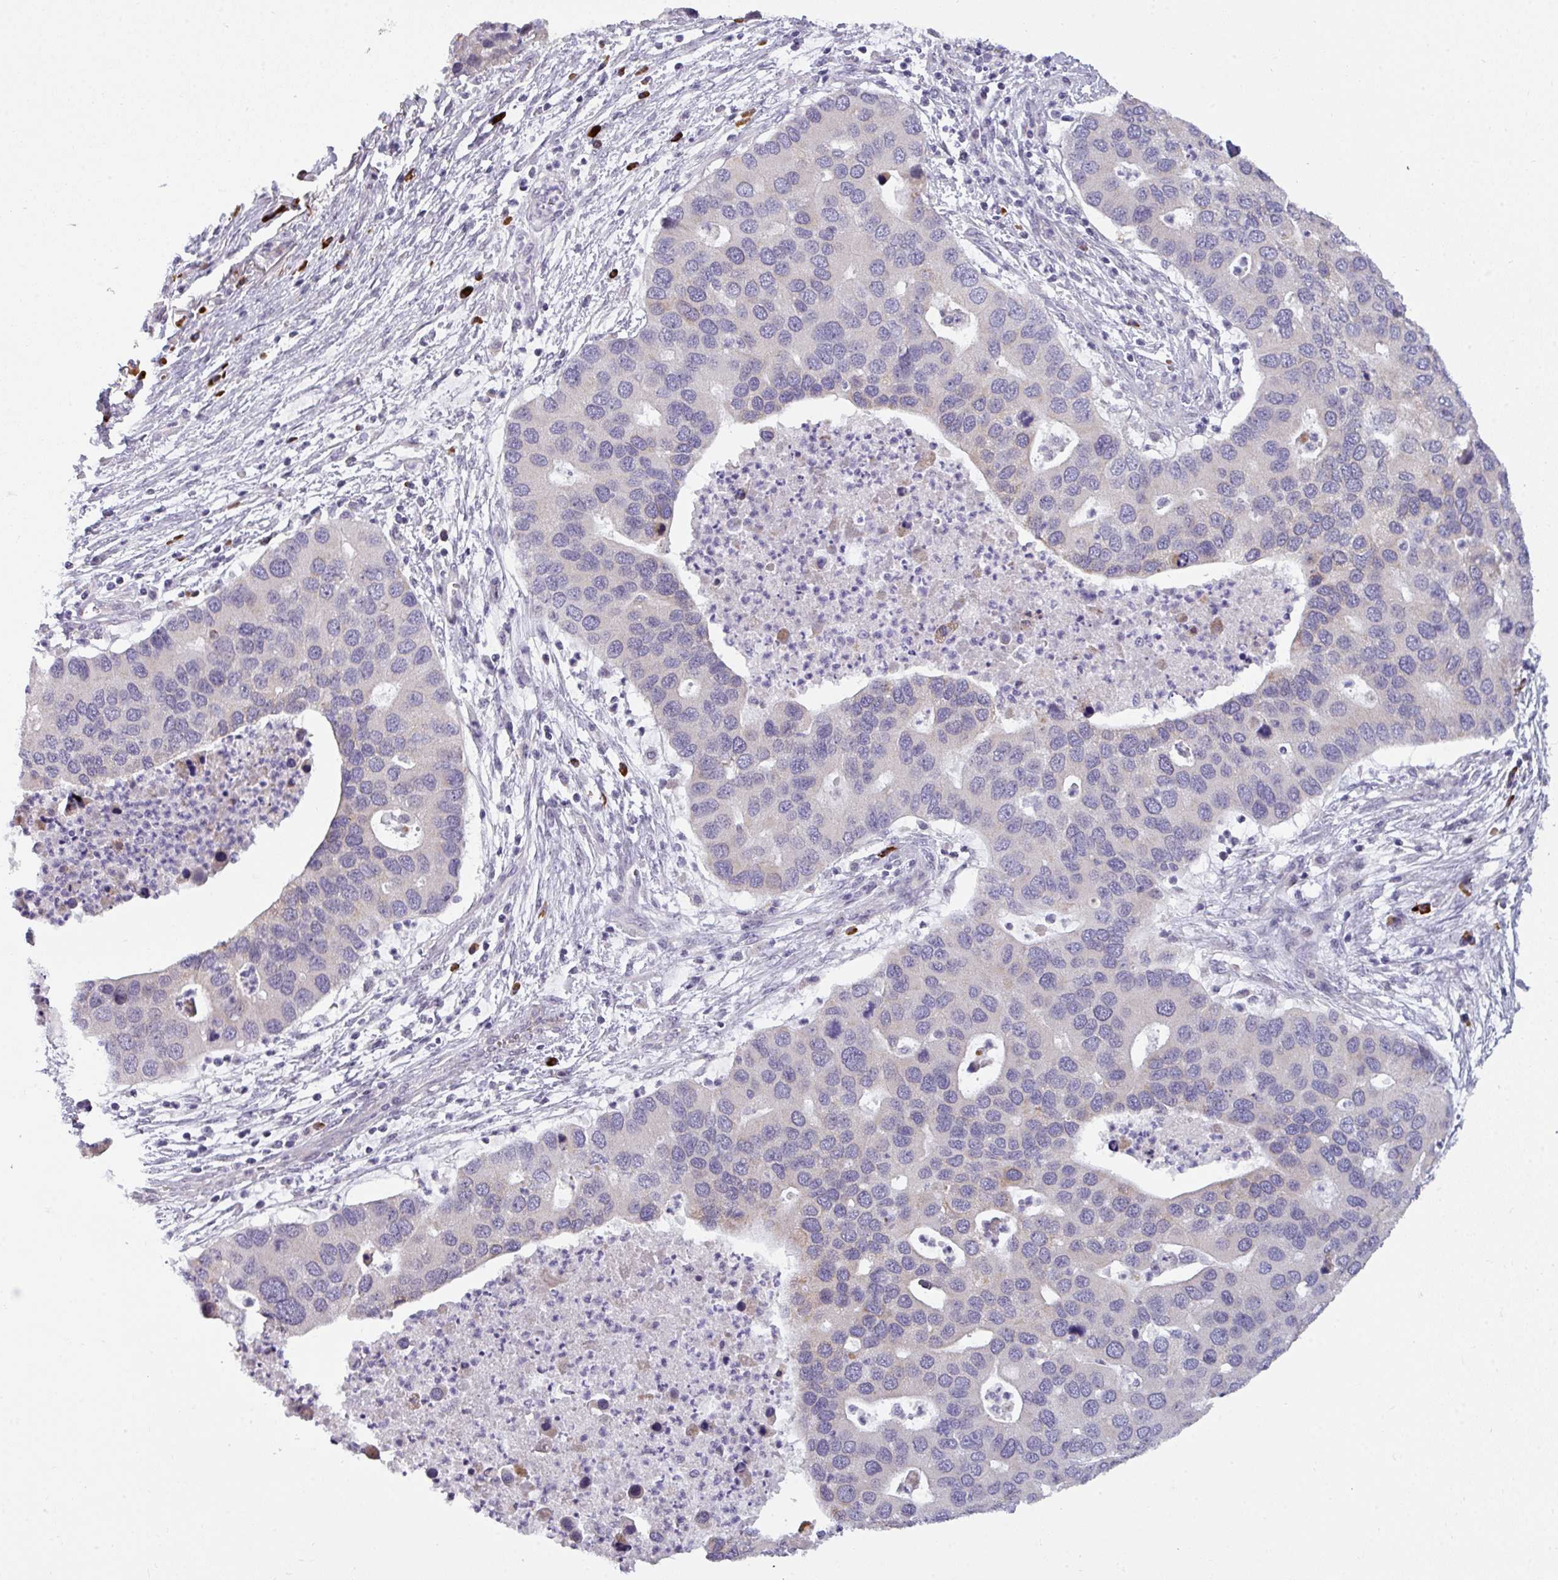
{"staining": {"intensity": "negative", "quantity": "none", "location": "none"}, "tissue": "lung cancer", "cell_type": "Tumor cells", "image_type": "cancer", "snomed": [{"axis": "morphology", "description": "Aneuploidy"}, {"axis": "morphology", "description": "Adenocarcinoma, NOS"}, {"axis": "topography", "description": "Lymph node"}, {"axis": "topography", "description": "Lung"}], "caption": "DAB (3,3'-diaminobenzidine) immunohistochemical staining of lung cancer shows no significant expression in tumor cells. The staining was performed using DAB to visualize the protein expression in brown, while the nuclei were stained in blue with hematoxylin (Magnification: 20x).", "gene": "C2orf68", "patient": {"sex": "female", "age": 74}}